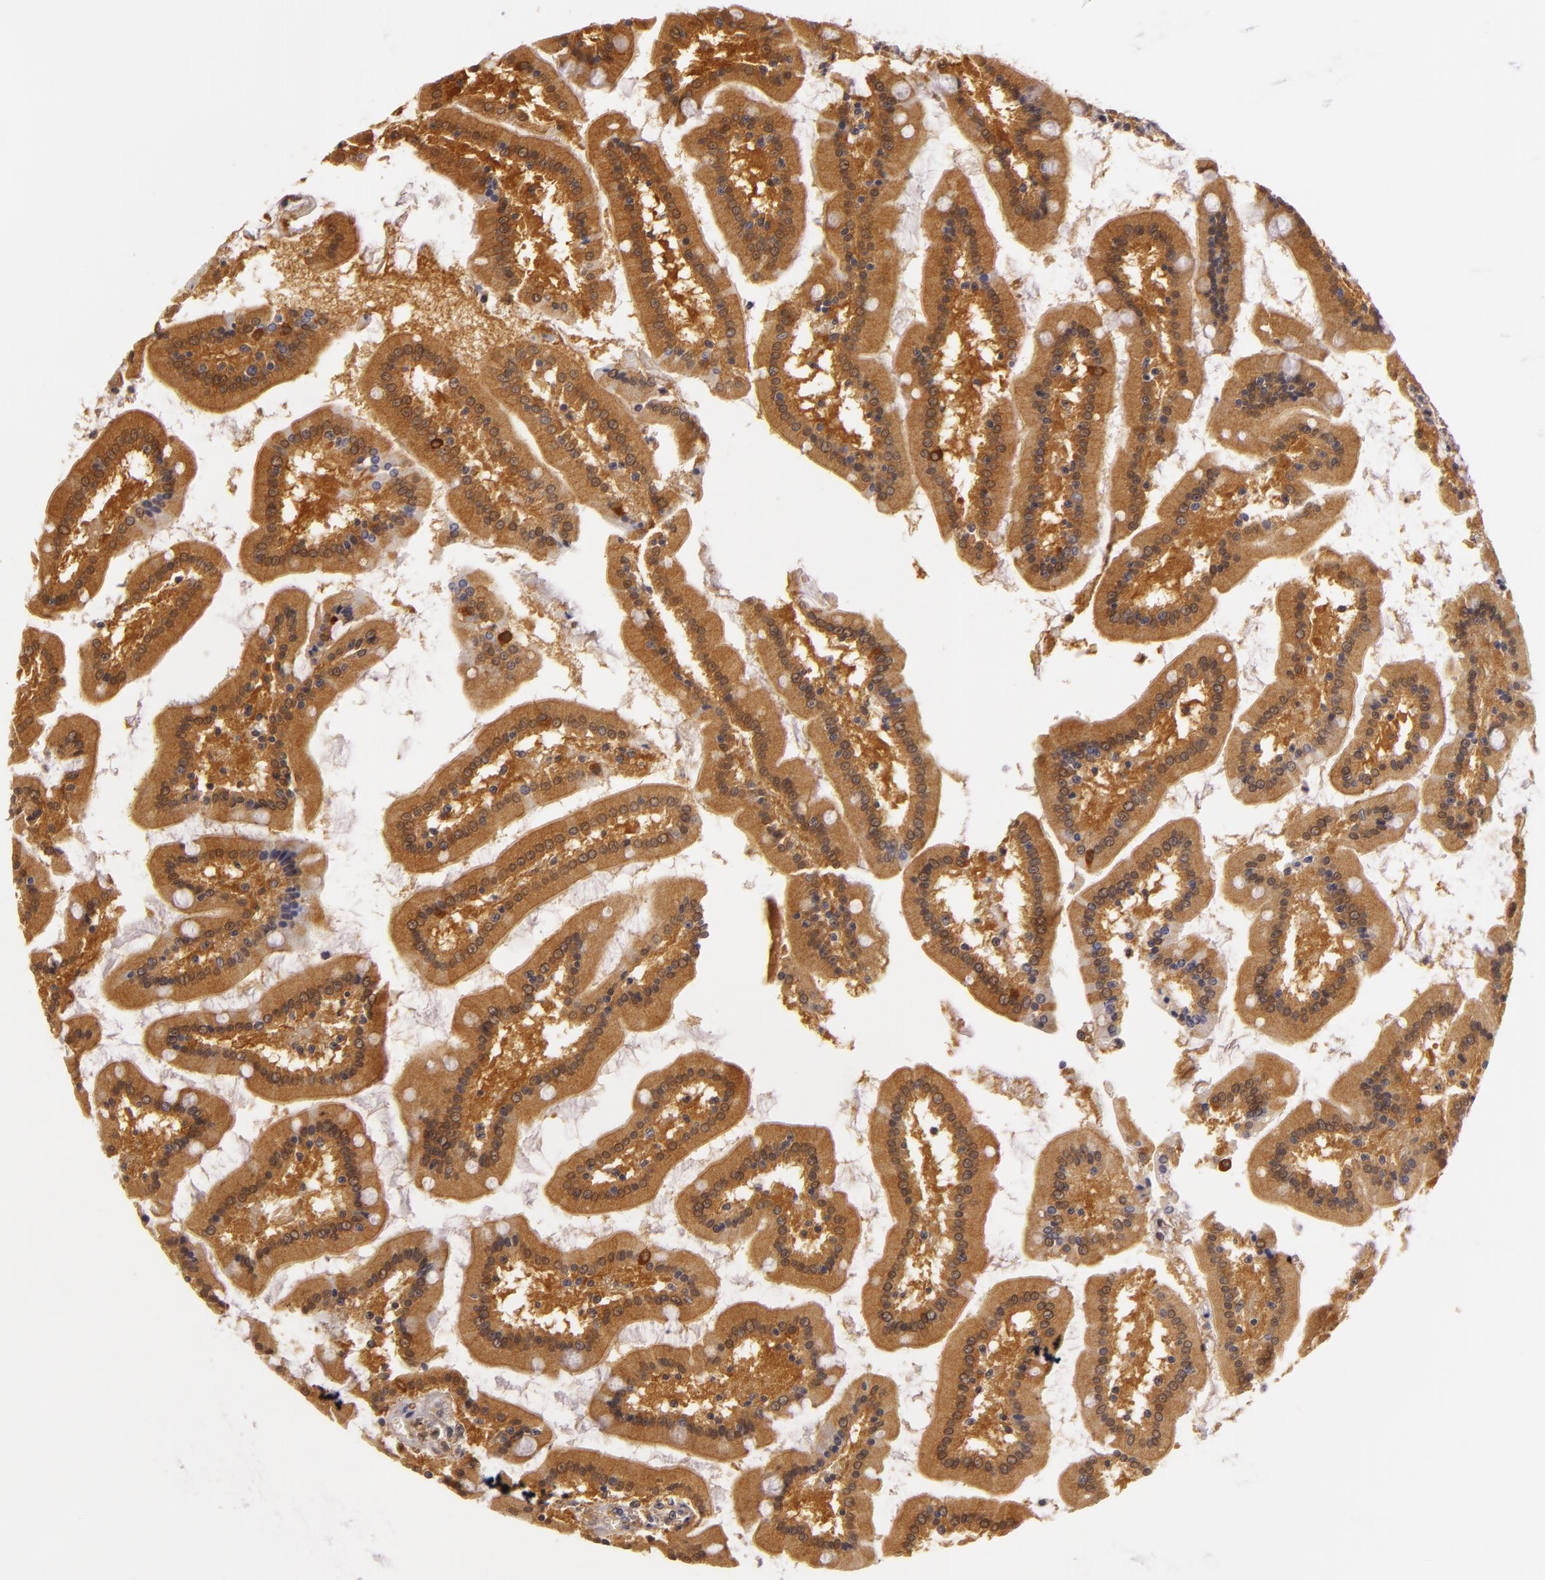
{"staining": {"intensity": "strong", "quantity": ">75%", "location": "cytoplasmic/membranous"}, "tissue": "small intestine", "cell_type": "Glandular cells", "image_type": "normal", "snomed": [{"axis": "morphology", "description": "Normal tissue, NOS"}, {"axis": "topography", "description": "Small intestine"}], "caption": "An image of small intestine stained for a protein demonstrates strong cytoplasmic/membranous brown staining in glandular cells. (brown staining indicates protein expression, while blue staining denotes nuclei).", "gene": "TOM1", "patient": {"sex": "male", "age": 59}}